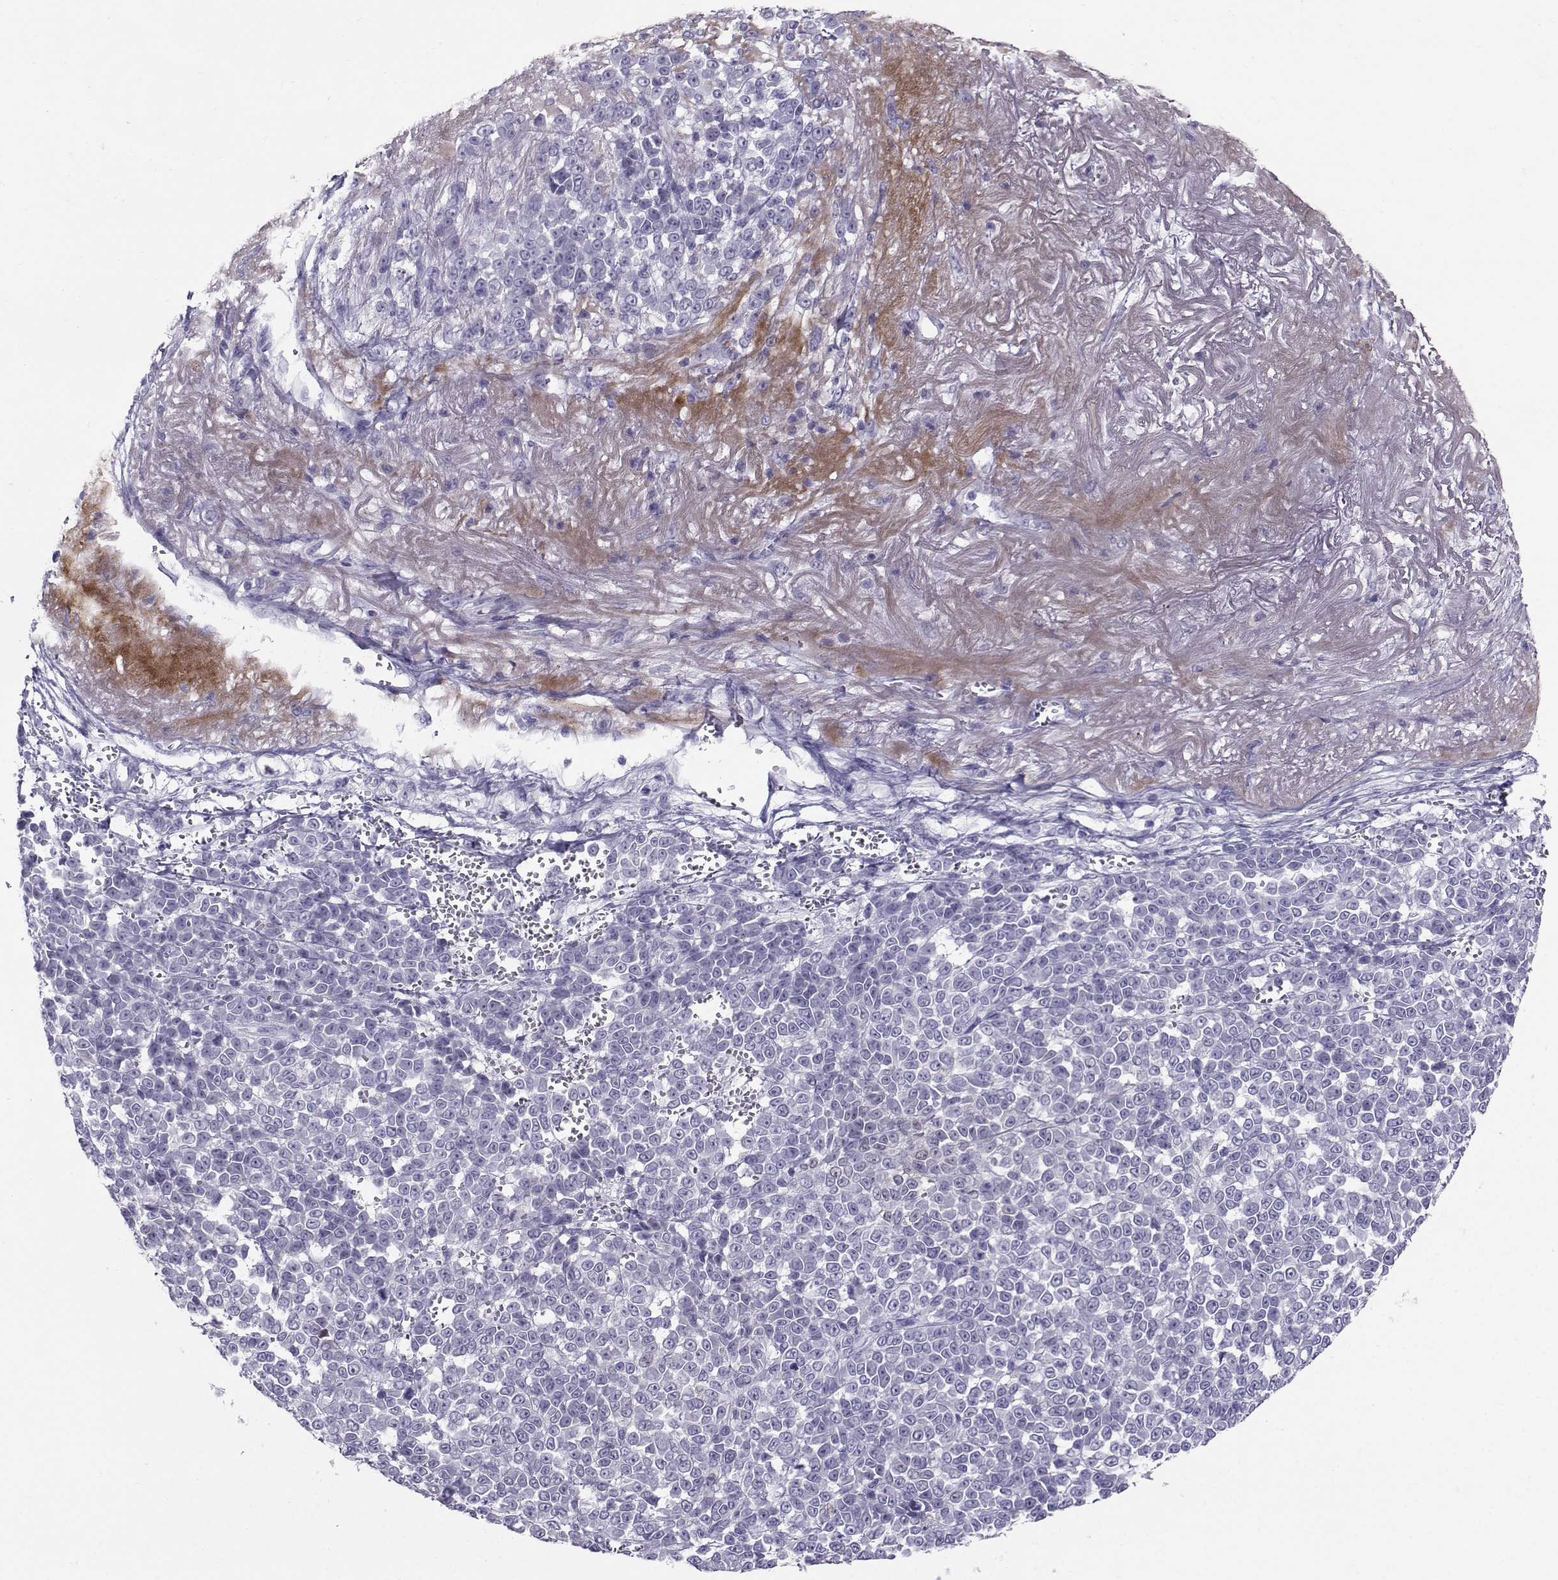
{"staining": {"intensity": "weak", "quantity": "<25%", "location": "nuclear"}, "tissue": "melanoma", "cell_type": "Tumor cells", "image_type": "cancer", "snomed": [{"axis": "morphology", "description": "Malignant melanoma, NOS"}, {"axis": "topography", "description": "Skin"}], "caption": "A histopathology image of melanoma stained for a protein displays no brown staining in tumor cells.", "gene": "PGK1", "patient": {"sex": "female", "age": 95}}